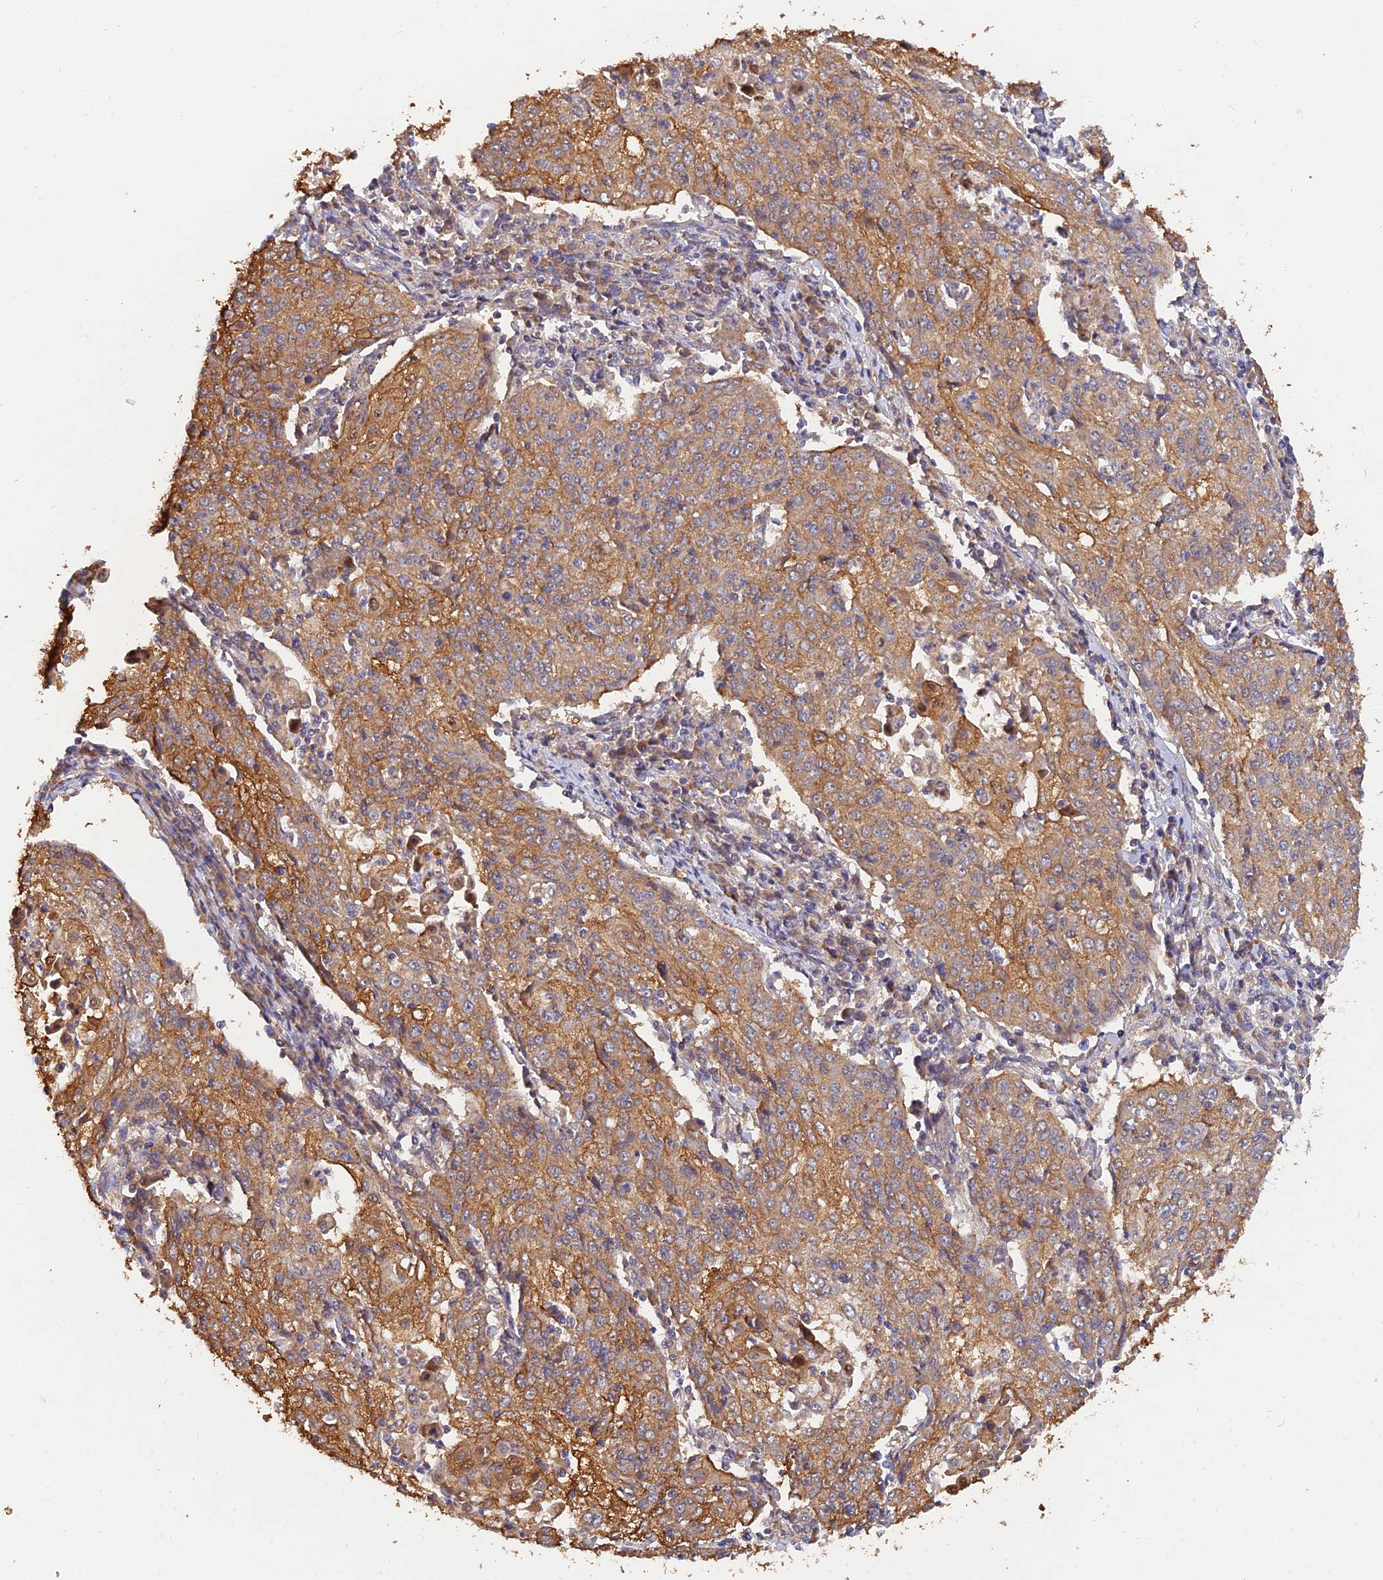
{"staining": {"intensity": "moderate", "quantity": ">75%", "location": "cytoplasmic/membranous"}, "tissue": "cervical cancer", "cell_type": "Tumor cells", "image_type": "cancer", "snomed": [{"axis": "morphology", "description": "Squamous cell carcinoma, NOS"}, {"axis": "topography", "description": "Cervix"}], "caption": "Moderate cytoplasmic/membranous protein expression is present in about >75% of tumor cells in cervical squamous cell carcinoma.", "gene": "SLC38A11", "patient": {"sex": "female", "age": 48}}